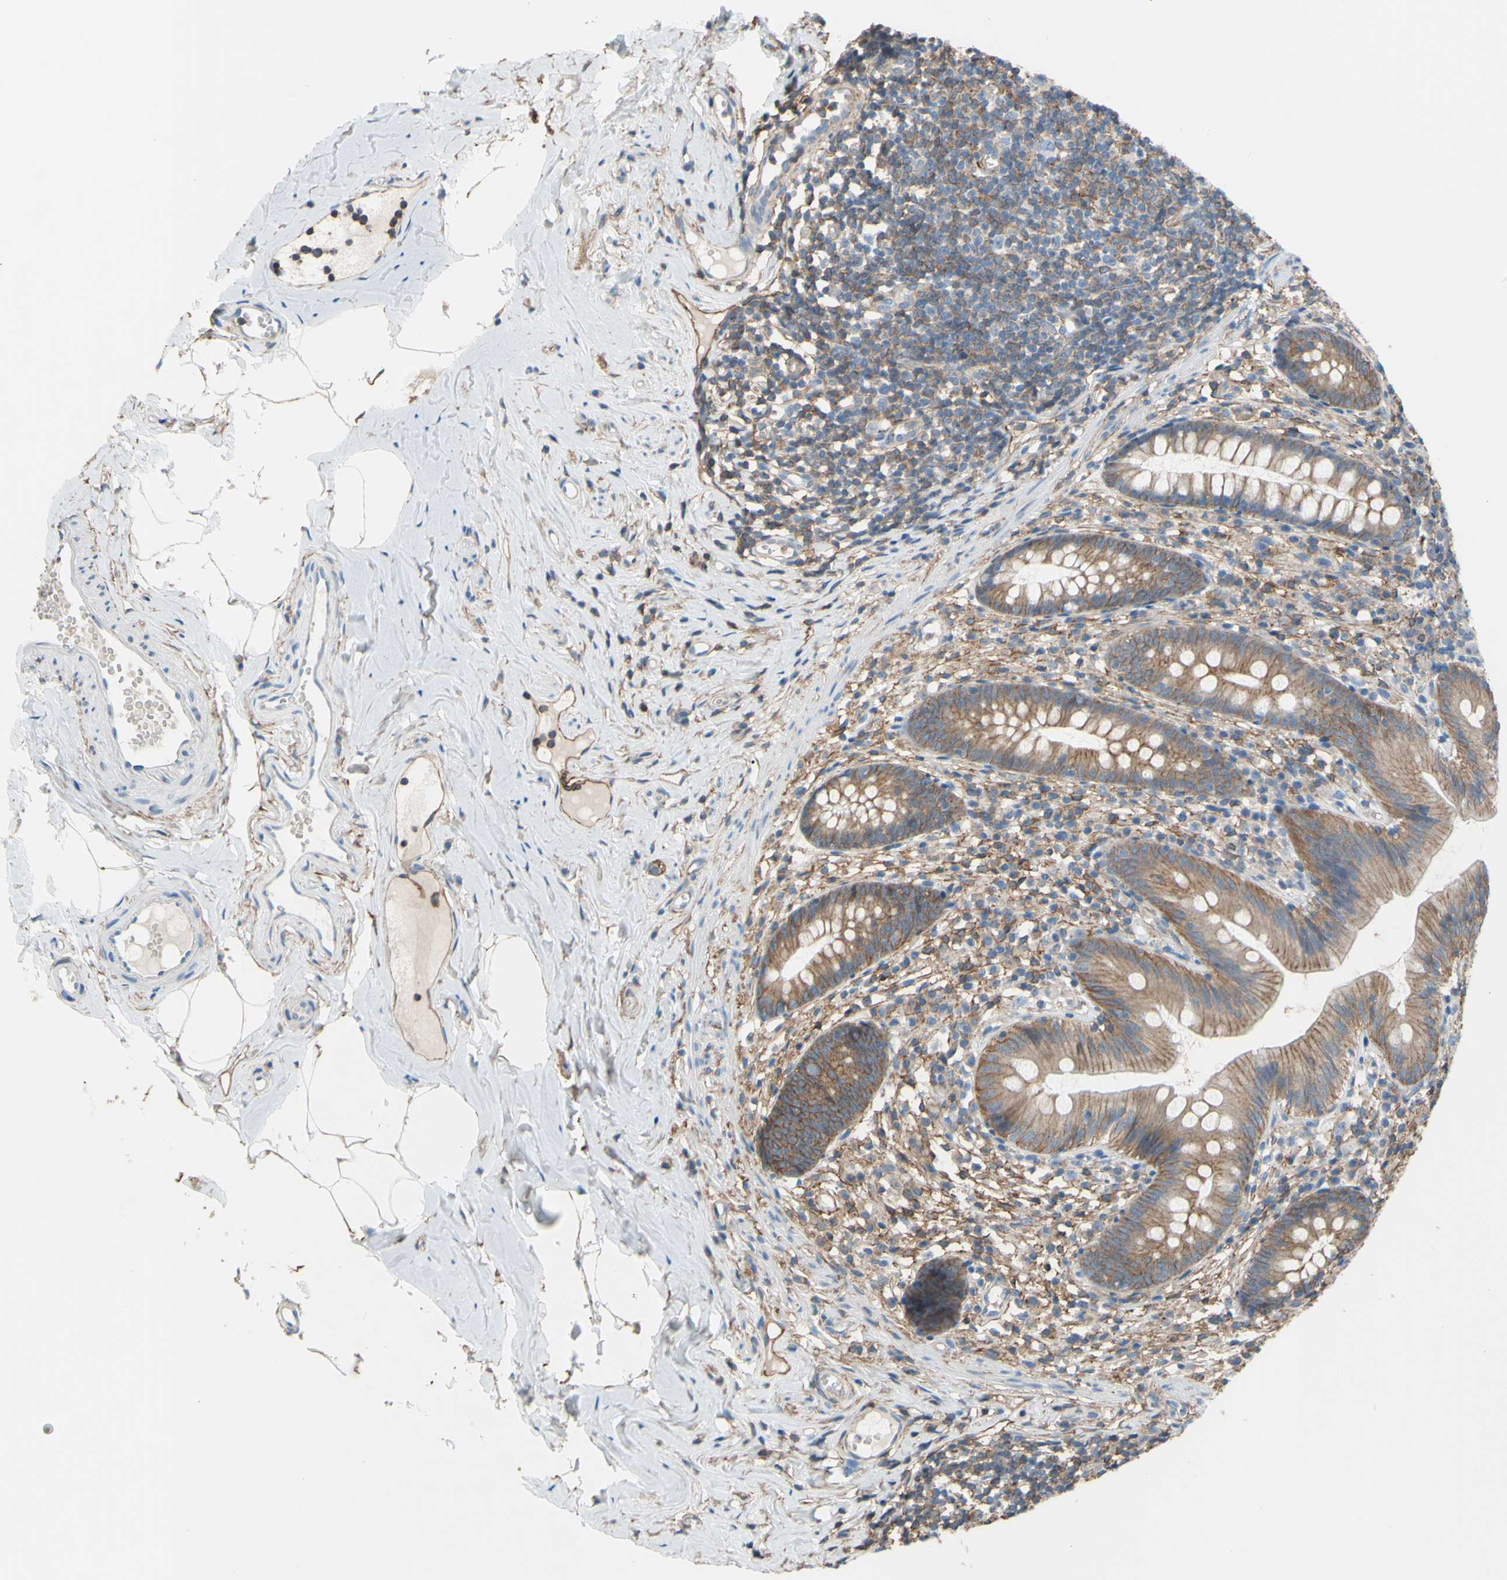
{"staining": {"intensity": "moderate", "quantity": ">75%", "location": "cytoplasmic/membranous"}, "tissue": "appendix", "cell_type": "Glandular cells", "image_type": "normal", "snomed": [{"axis": "morphology", "description": "Normal tissue, NOS"}, {"axis": "topography", "description": "Appendix"}], "caption": "Glandular cells display moderate cytoplasmic/membranous expression in approximately >75% of cells in unremarkable appendix.", "gene": "ADD1", "patient": {"sex": "male", "age": 52}}